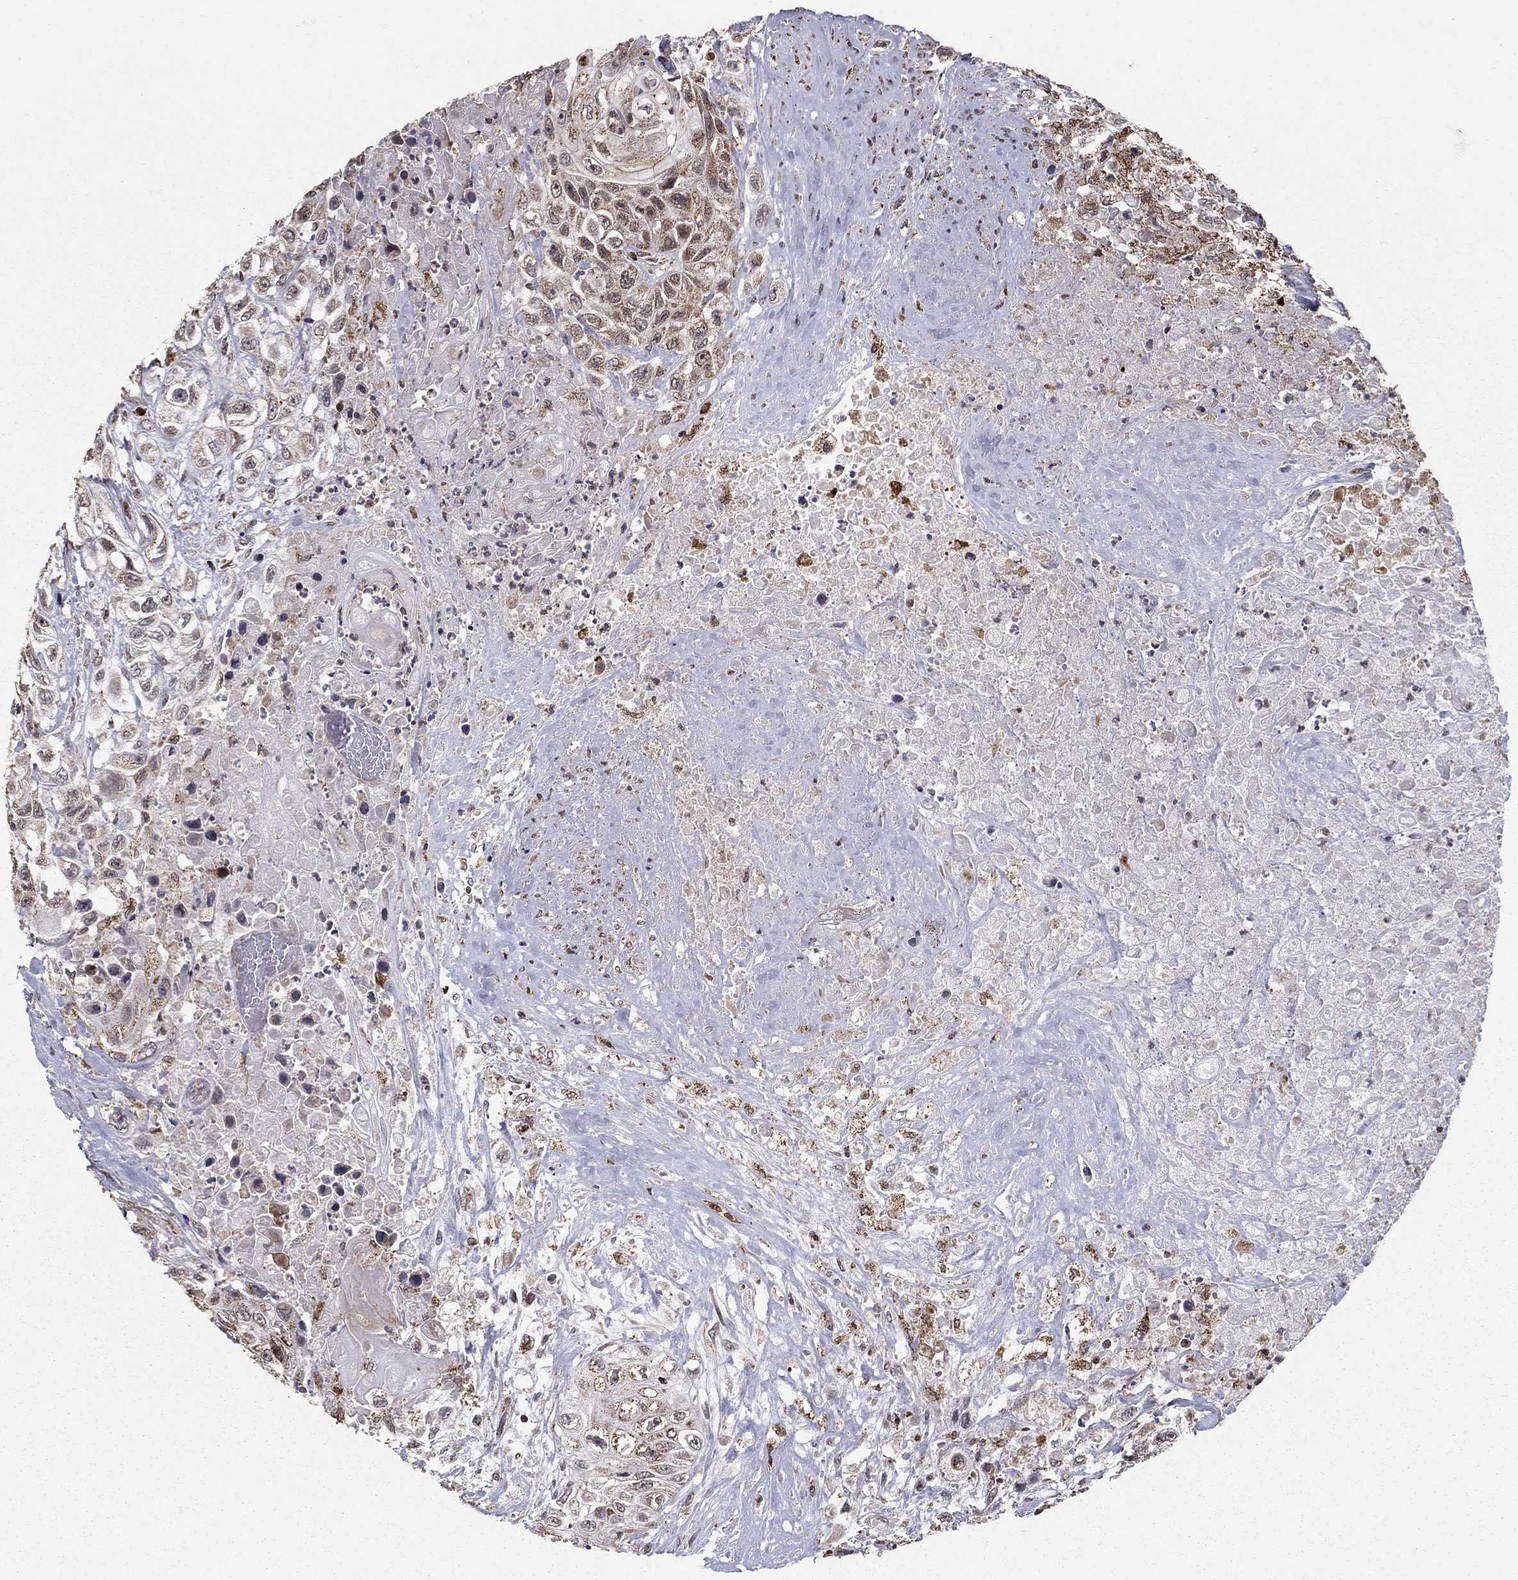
{"staining": {"intensity": "moderate", "quantity": "<25%", "location": "cytoplasmic/membranous"}, "tissue": "urothelial cancer", "cell_type": "Tumor cells", "image_type": "cancer", "snomed": [{"axis": "morphology", "description": "Urothelial carcinoma, High grade"}, {"axis": "topography", "description": "Urinary bladder"}], "caption": "A brown stain shows moderate cytoplasmic/membranous positivity of a protein in human high-grade urothelial carcinoma tumor cells. The protein is shown in brown color, while the nuclei are stained blue.", "gene": "ACOT13", "patient": {"sex": "female", "age": 56}}